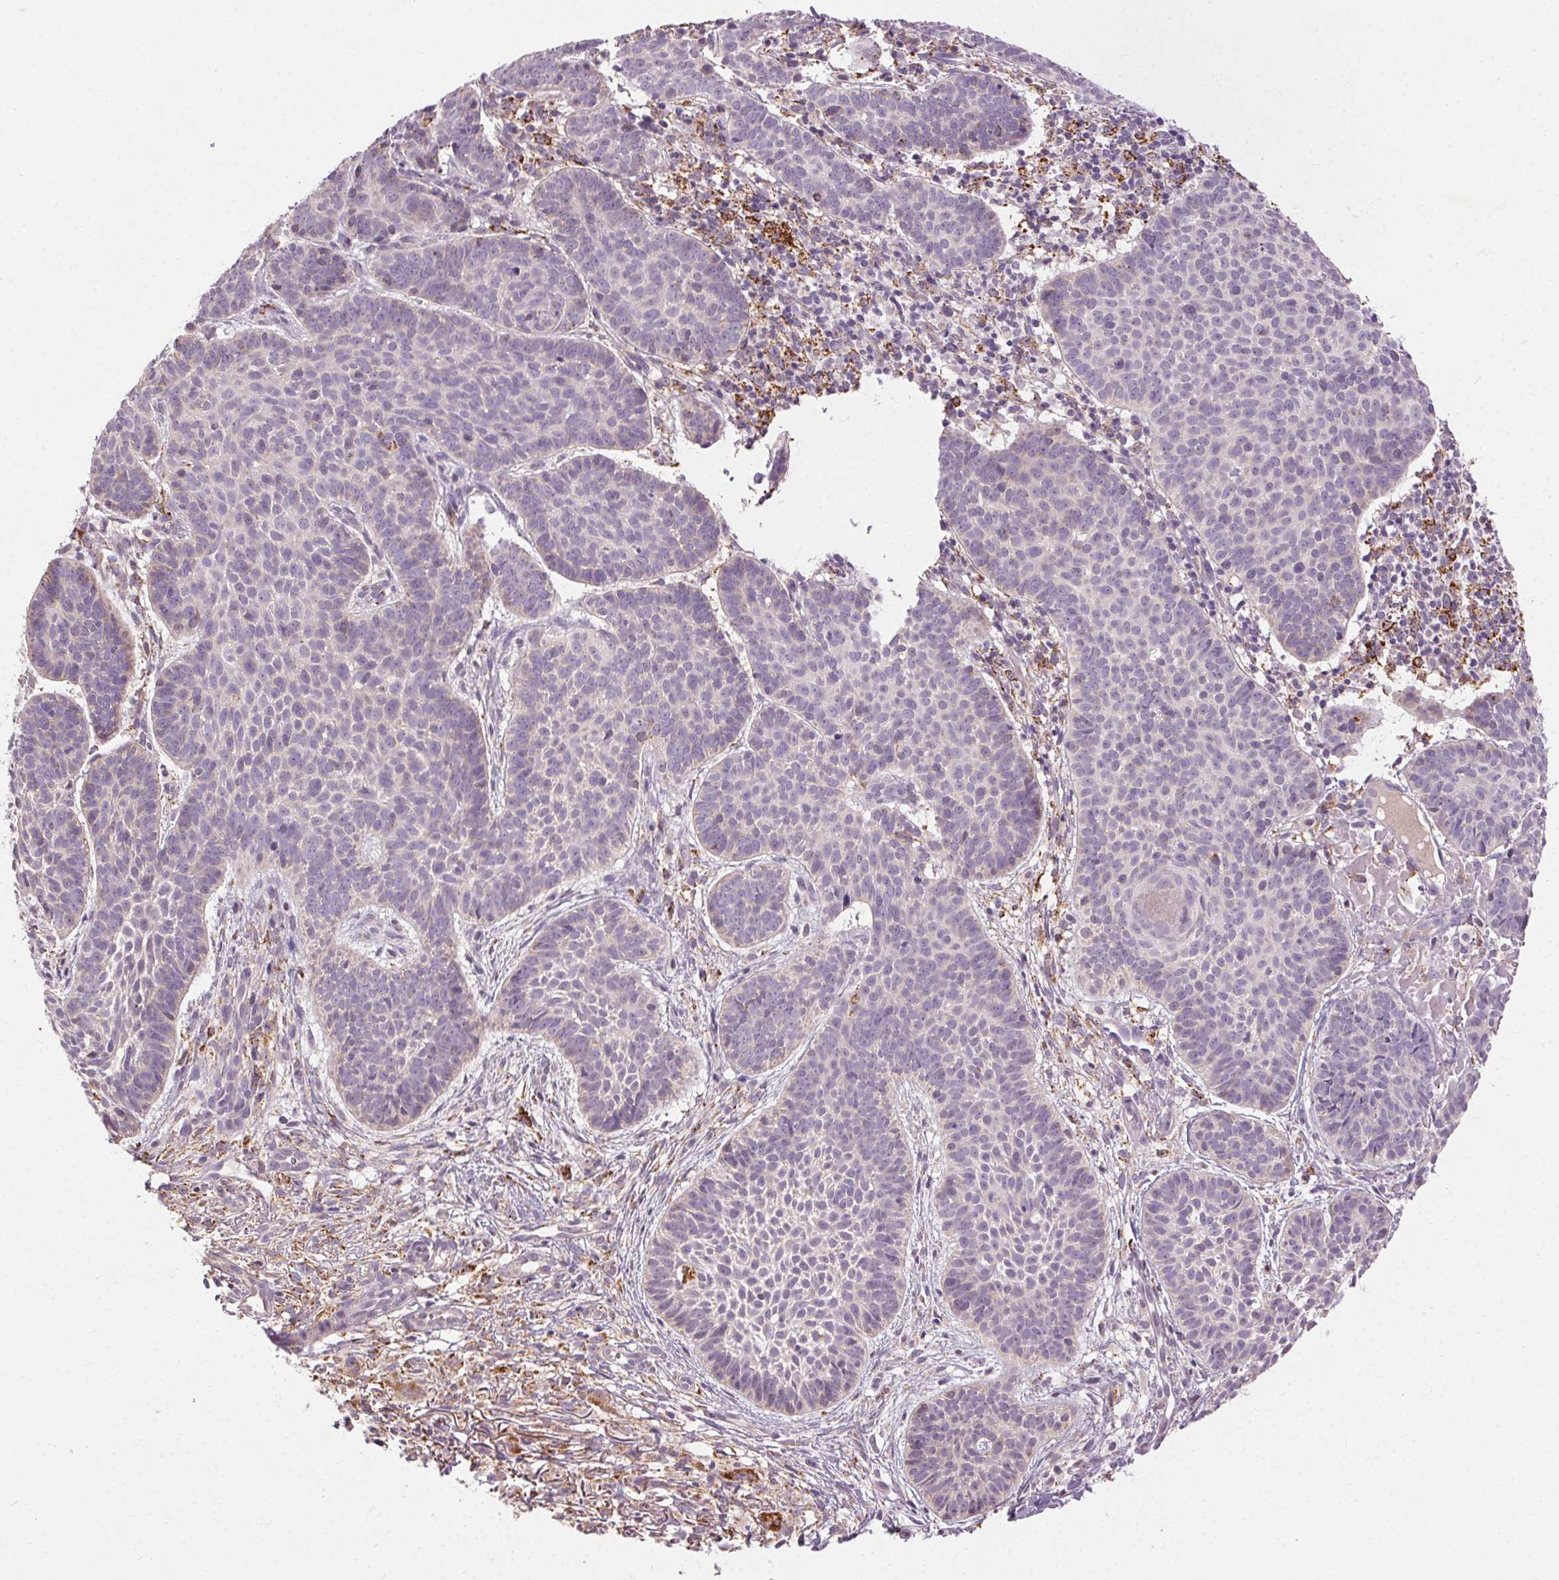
{"staining": {"intensity": "negative", "quantity": "none", "location": "none"}, "tissue": "skin cancer", "cell_type": "Tumor cells", "image_type": "cancer", "snomed": [{"axis": "morphology", "description": "Basal cell carcinoma"}, {"axis": "topography", "description": "Skin"}], "caption": "Immunohistochemistry image of neoplastic tissue: skin cancer (basal cell carcinoma) stained with DAB (3,3'-diaminobenzidine) shows no significant protein expression in tumor cells.", "gene": "REP15", "patient": {"sex": "male", "age": 72}}